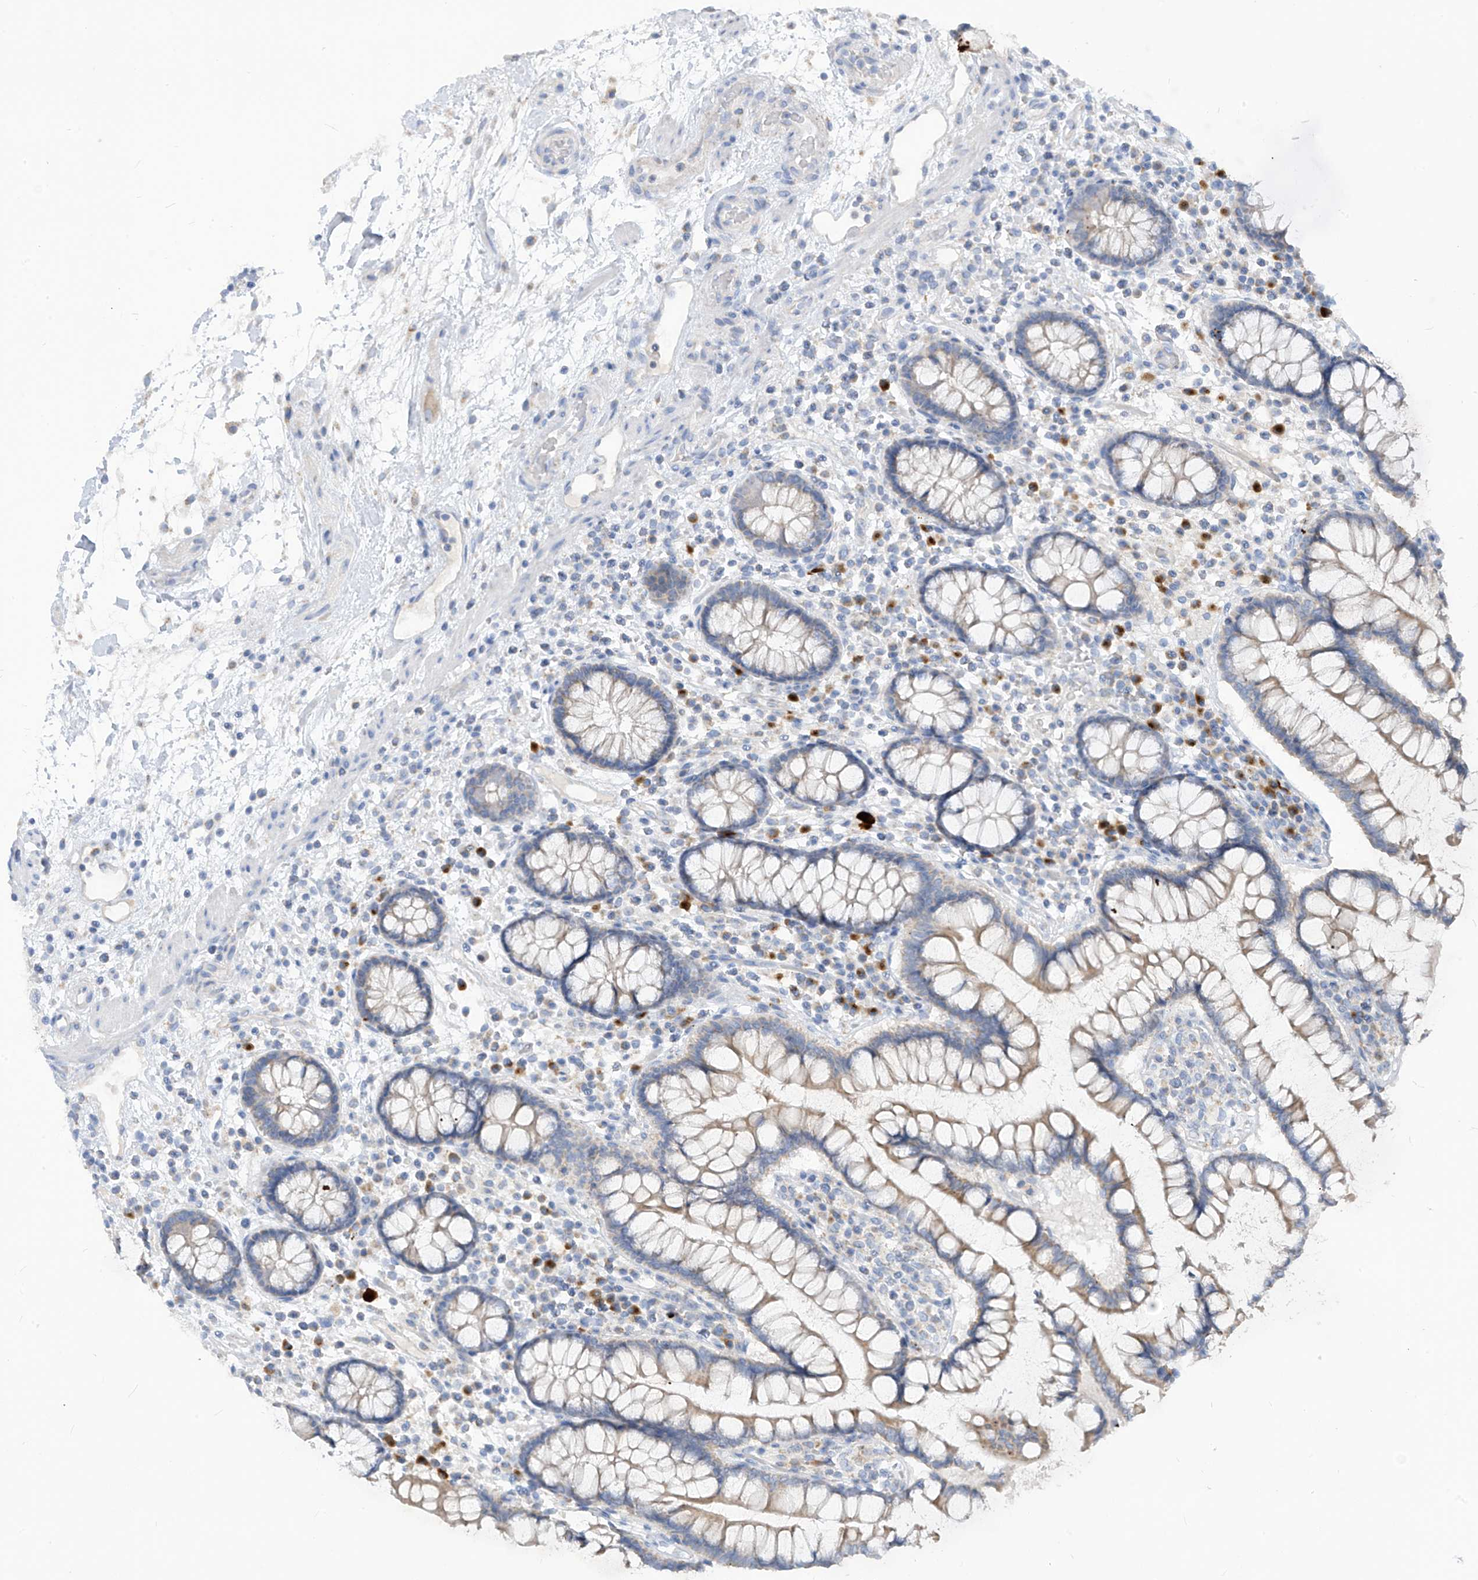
{"staining": {"intensity": "weak", "quantity": "25%-75%", "location": "cytoplasmic/membranous"}, "tissue": "colon", "cell_type": "Endothelial cells", "image_type": "normal", "snomed": [{"axis": "morphology", "description": "Normal tissue, NOS"}, {"axis": "topography", "description": "Colon"}], "caption": "This photomicrograph shows immunohistochemistry (IHC) staining of normal human colon, with low weak cytoplasmic/membranous expression in approximately 25%-75% of endothelial cells.", "gene": "ZNF404", "patient": {"sex": "female", "age": 79}}